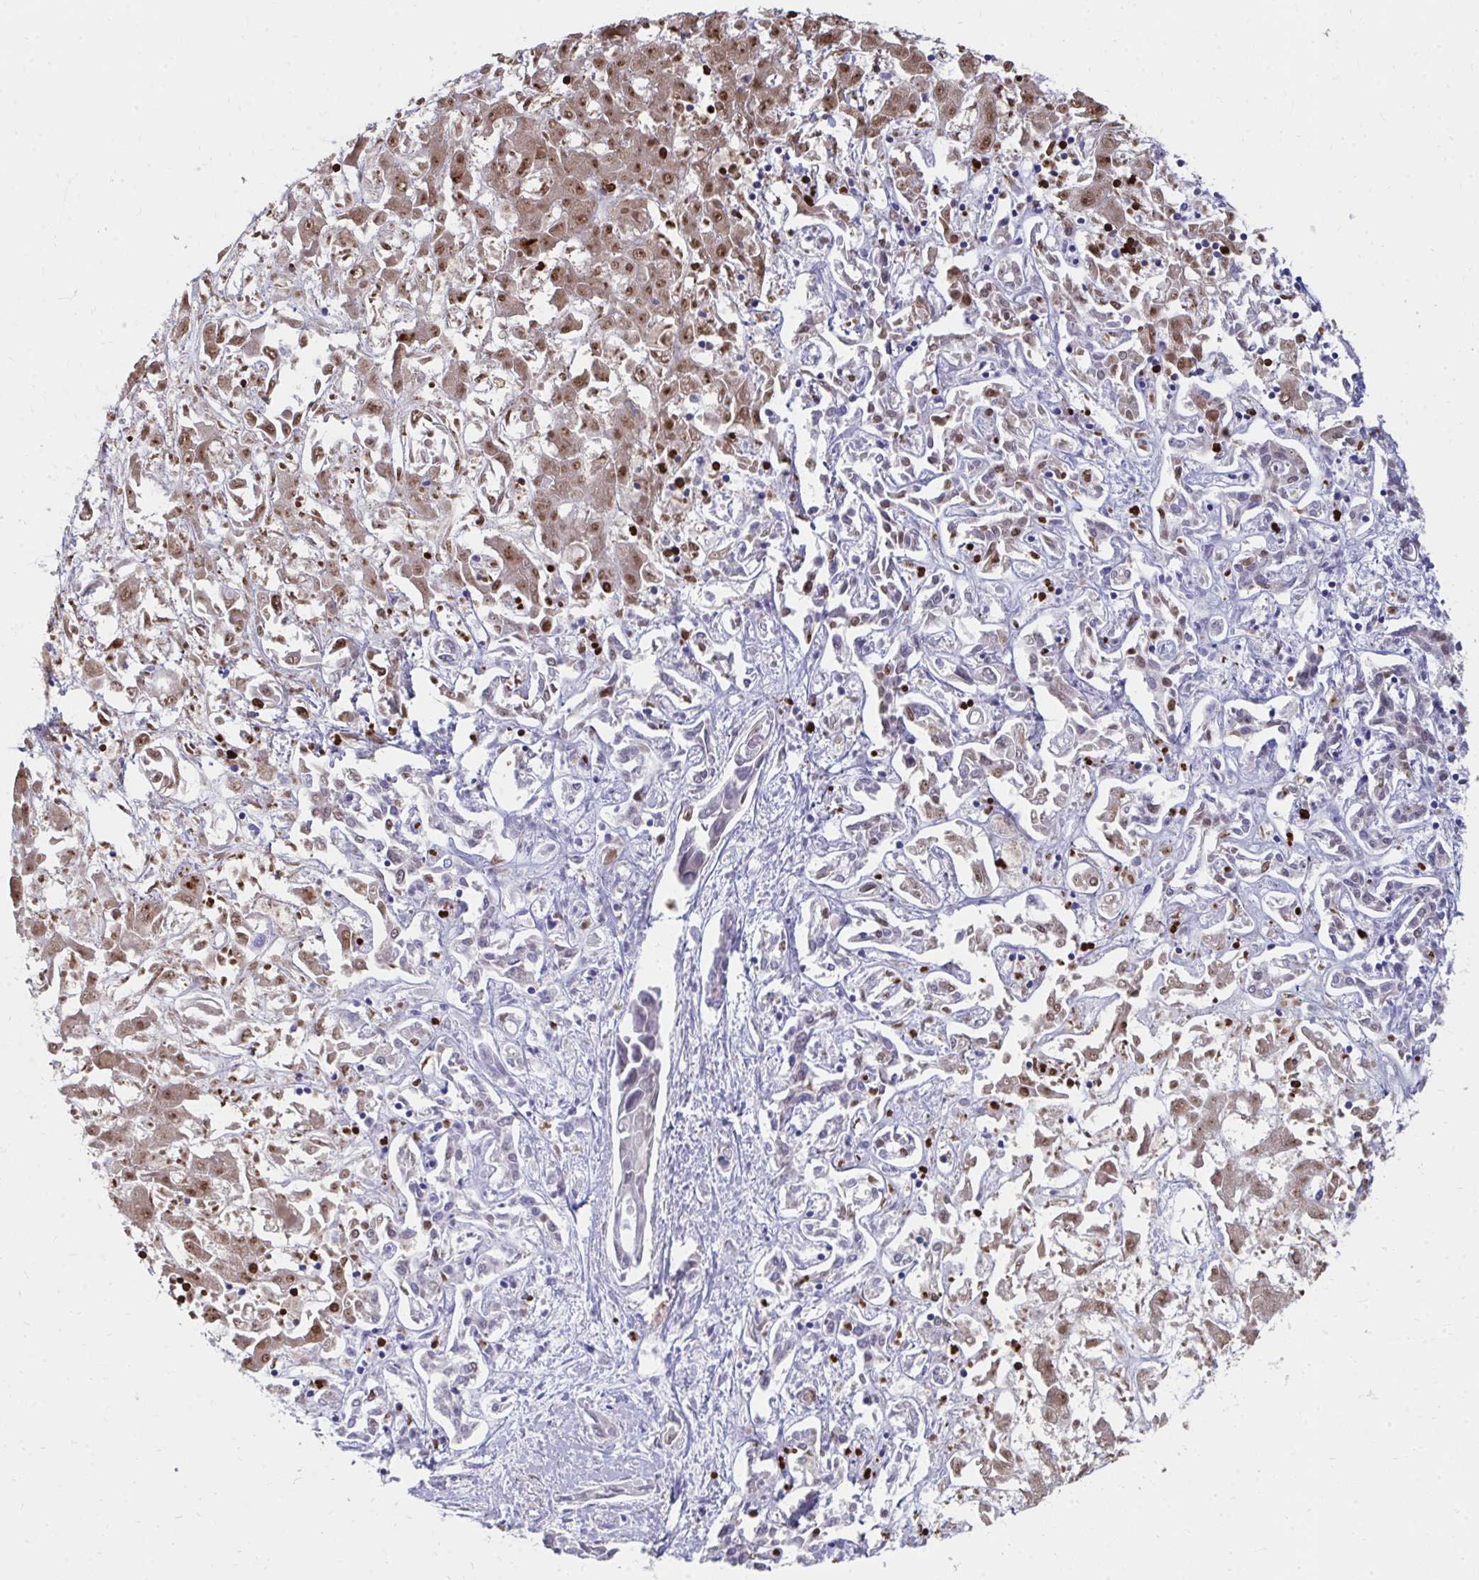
{"staining": {"intensity": "negative", "quantity": "none", "location": "none"}, "tissue": "liver cancer", "cell_type": "Tumor cells", "image_type": "cancer", "snomed": [{"axis": "morphology", "description": "Cholangiocarcinoma"}, {"axis": "topography", "description": "Liver"}], "caption": "This photomicrograph is of liver cancer (cholangiocarcinoma) stained with immunohistochemistry (IHC) to label a protein in brown with the nuclei are counter-stained blue. There is no positivity in tumor cells. (DAB (3,3'-diaminobenzidine) immunohistochemistry (IHC) visualized using brightfield microscopy, high magnification).", "gene": "HGD", "patient": {"sex": "female", "age": 64}}